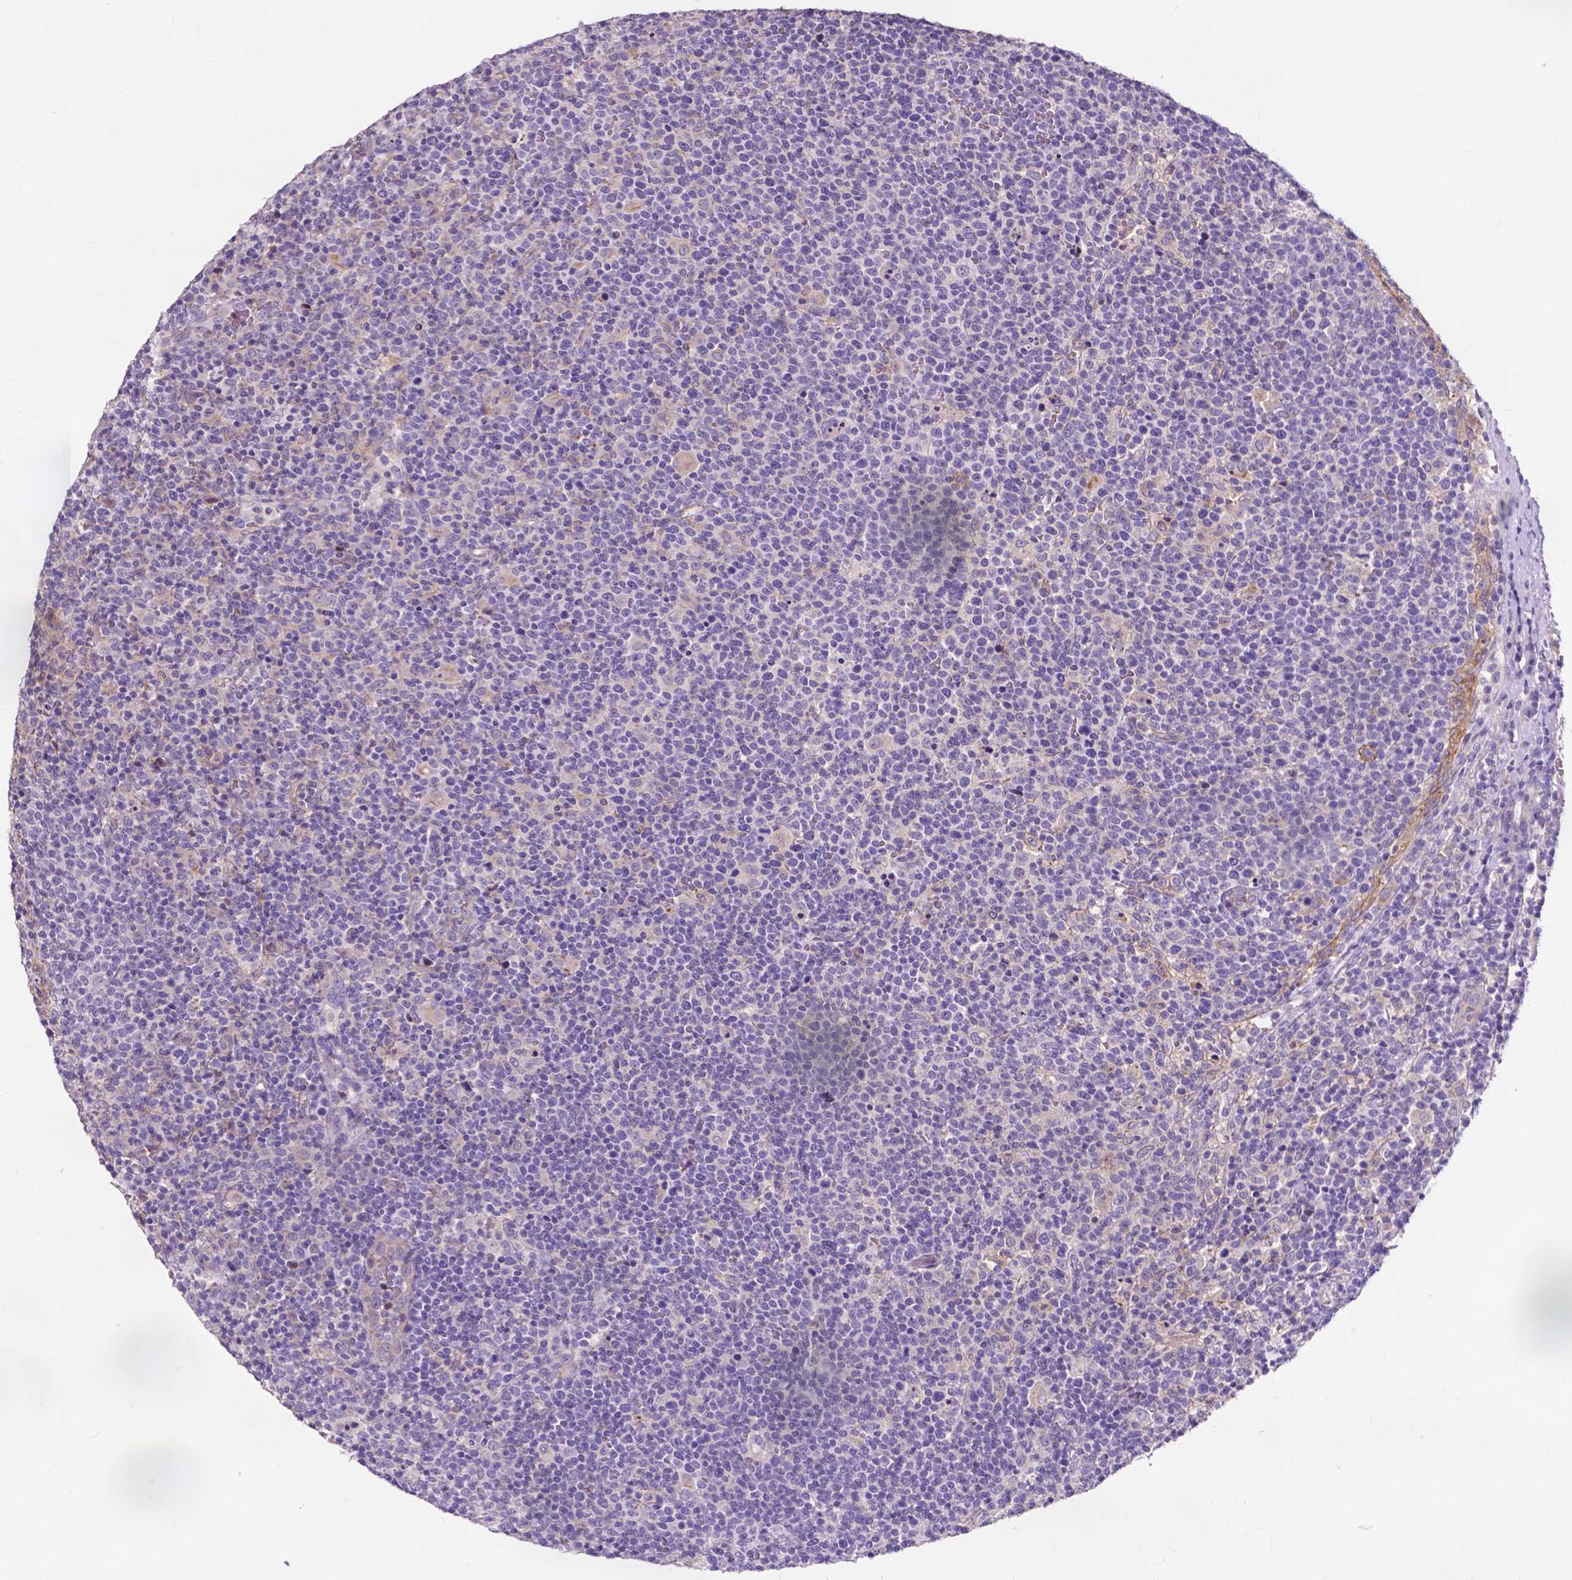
{"staining": {"intensity": "negative", "quantity": "none", "location": "none"}, "tissue": "lymphoma", "cell_type": "Tumor cells", "image_type": "cancer", "snomed": [{"axis": "morphology", "description": "Malignant lymphoma, non-Hodgkin's type, High grade"}, {"axis": "topography", "description": "Lymph node"}], "caption": "This micrograph is of high-grade malignant lymphoma, non-Hodgkin's type stained with IHC to label a protein in brown with the nuclei are counter-stained blue. There is no expression in tumor cells. (Immunohistochemistry (ihc), brightfield microscopy, high magnification).", "gene": "PLSCR1", "patient": {"sex": "male", "age": 61}}